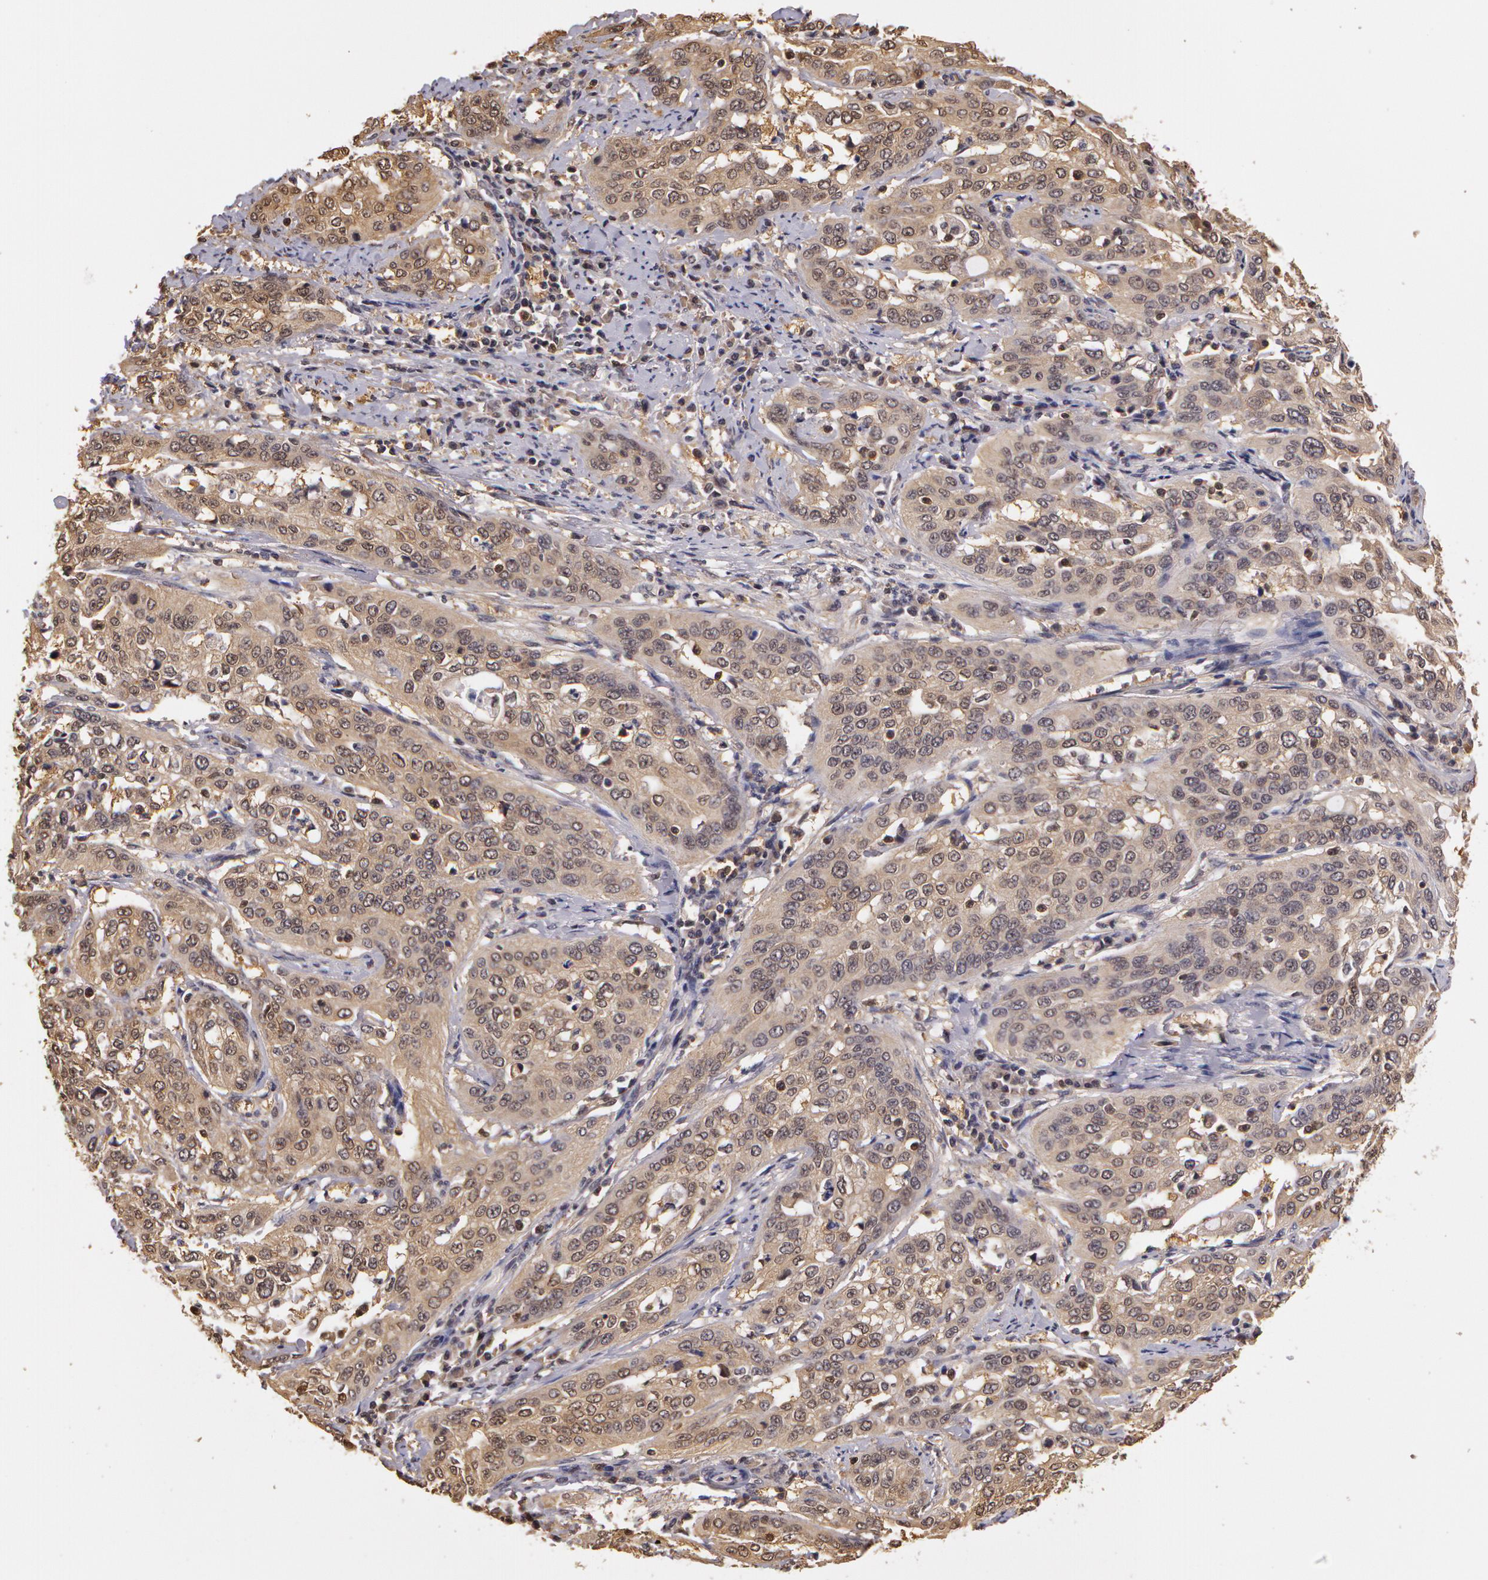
{"staining": {"intensity": "weak", "quantity": ">75%", "location": "cytoplasmic/membranous"}, "tissue": "cervical cancer", "cell_type": "Tumor cells", "image_type": "cancer", "snomed": [{"axis": "morphology", "description": "Squamous cell carcinoma, NOS"}, {"axis": "topography", "description": "Cervix"}], "caption": "Protein staining by IHC reveals weak cytoplasmic/membranous staining in about >75% of tumor cells in squamous cell carcinoma (cervical). The protein is shown in brown color, while the nuclei are stained blue.", "gene": "AHSA1", "patient": {"sex": "female", "age": 41}}